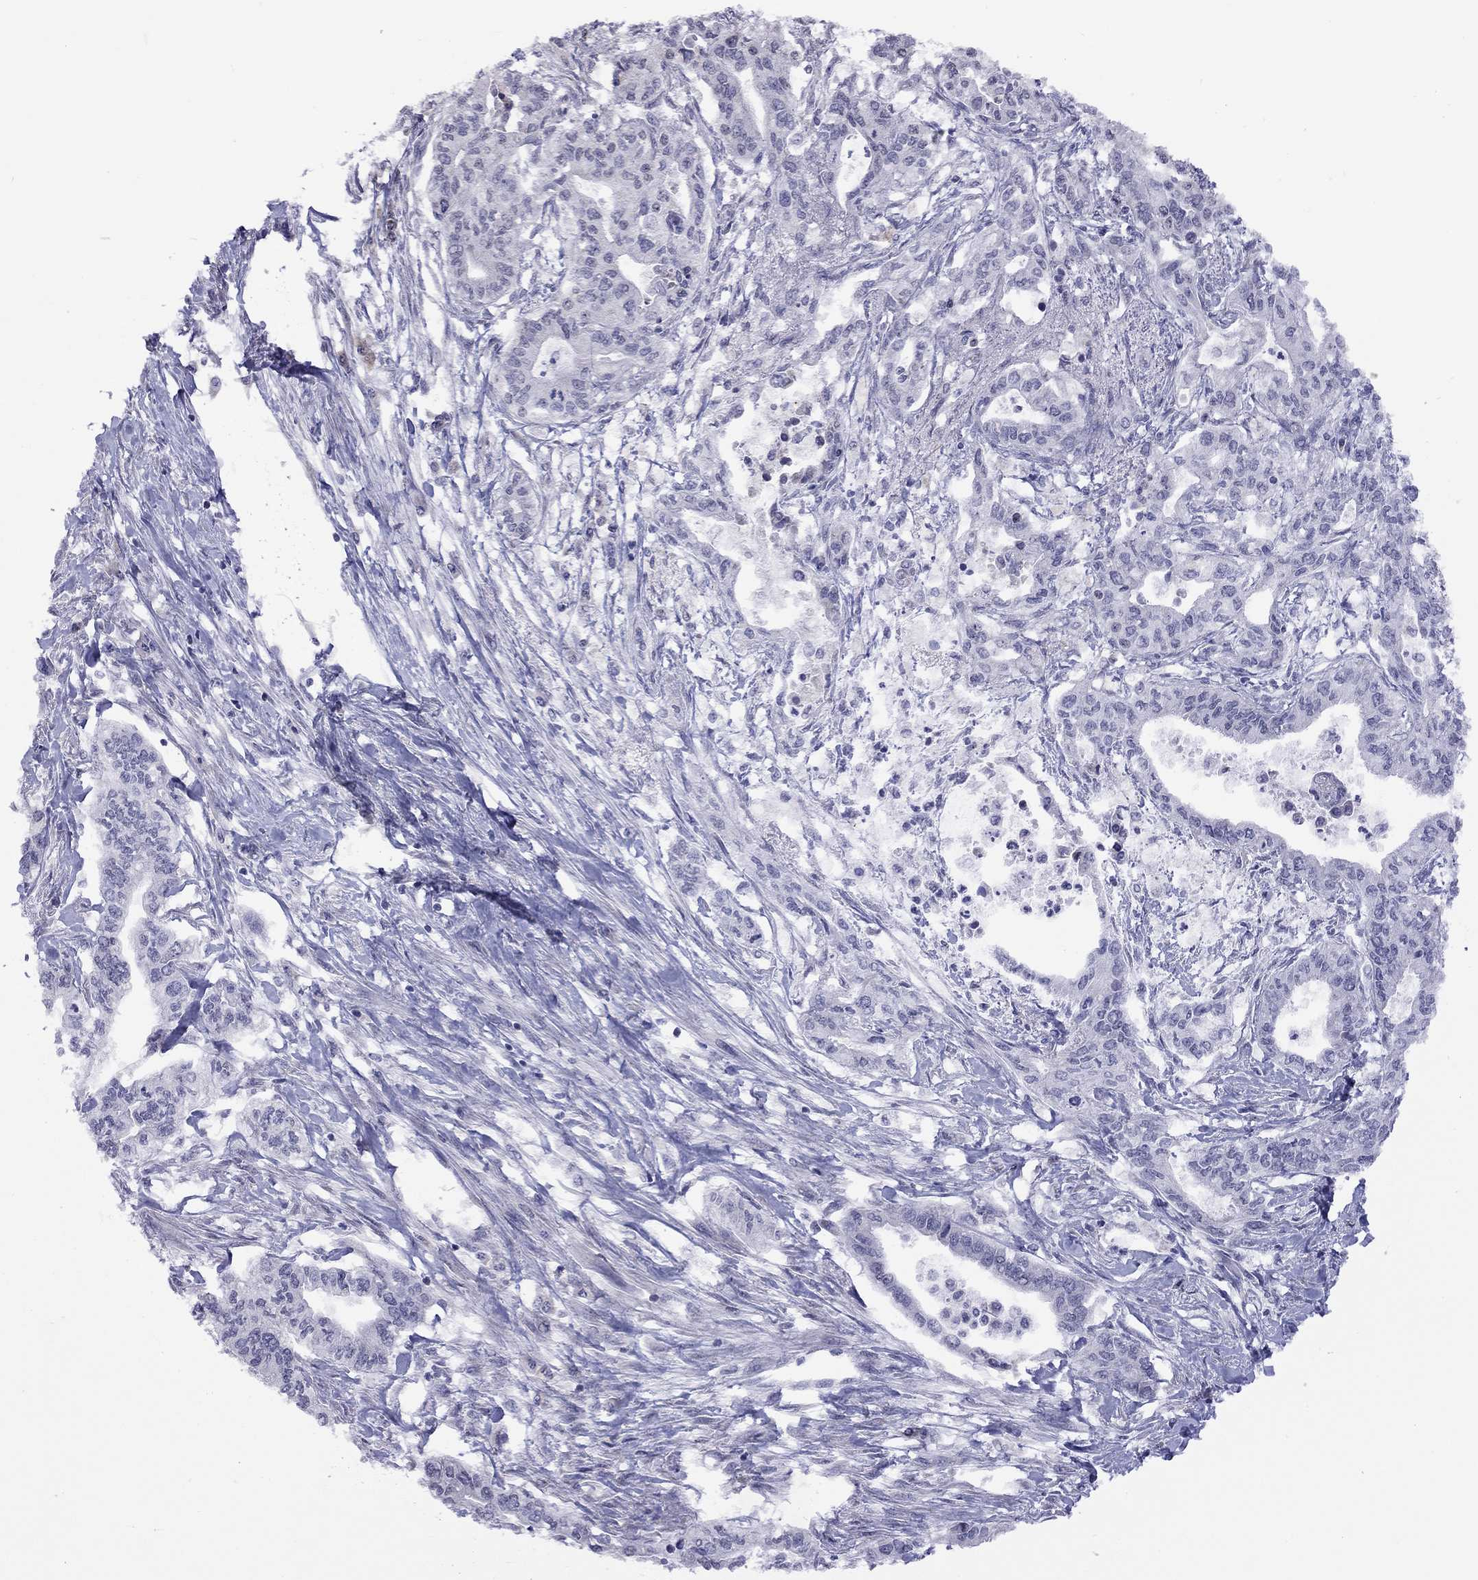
{"staining": {"intensity": "negative", "quantity": "none", "location": "none"}, "tissue": "pancreatic cancer", "cell_type": "Tumor cells", "image_type": "cancer", "snomed": [{"axis": "morphology", "description": "Adenocarcinoma, NOS"}, {"axis": "topography", "description": "Pancreas"}], "caption": "Human adenocarcinoma (pancreatic) stained for a protein using immunohistochemistry (IHC) shows no expression in tumor cells.", "gene": "HES5", "patient": {"sex": "male", "age": 60}}